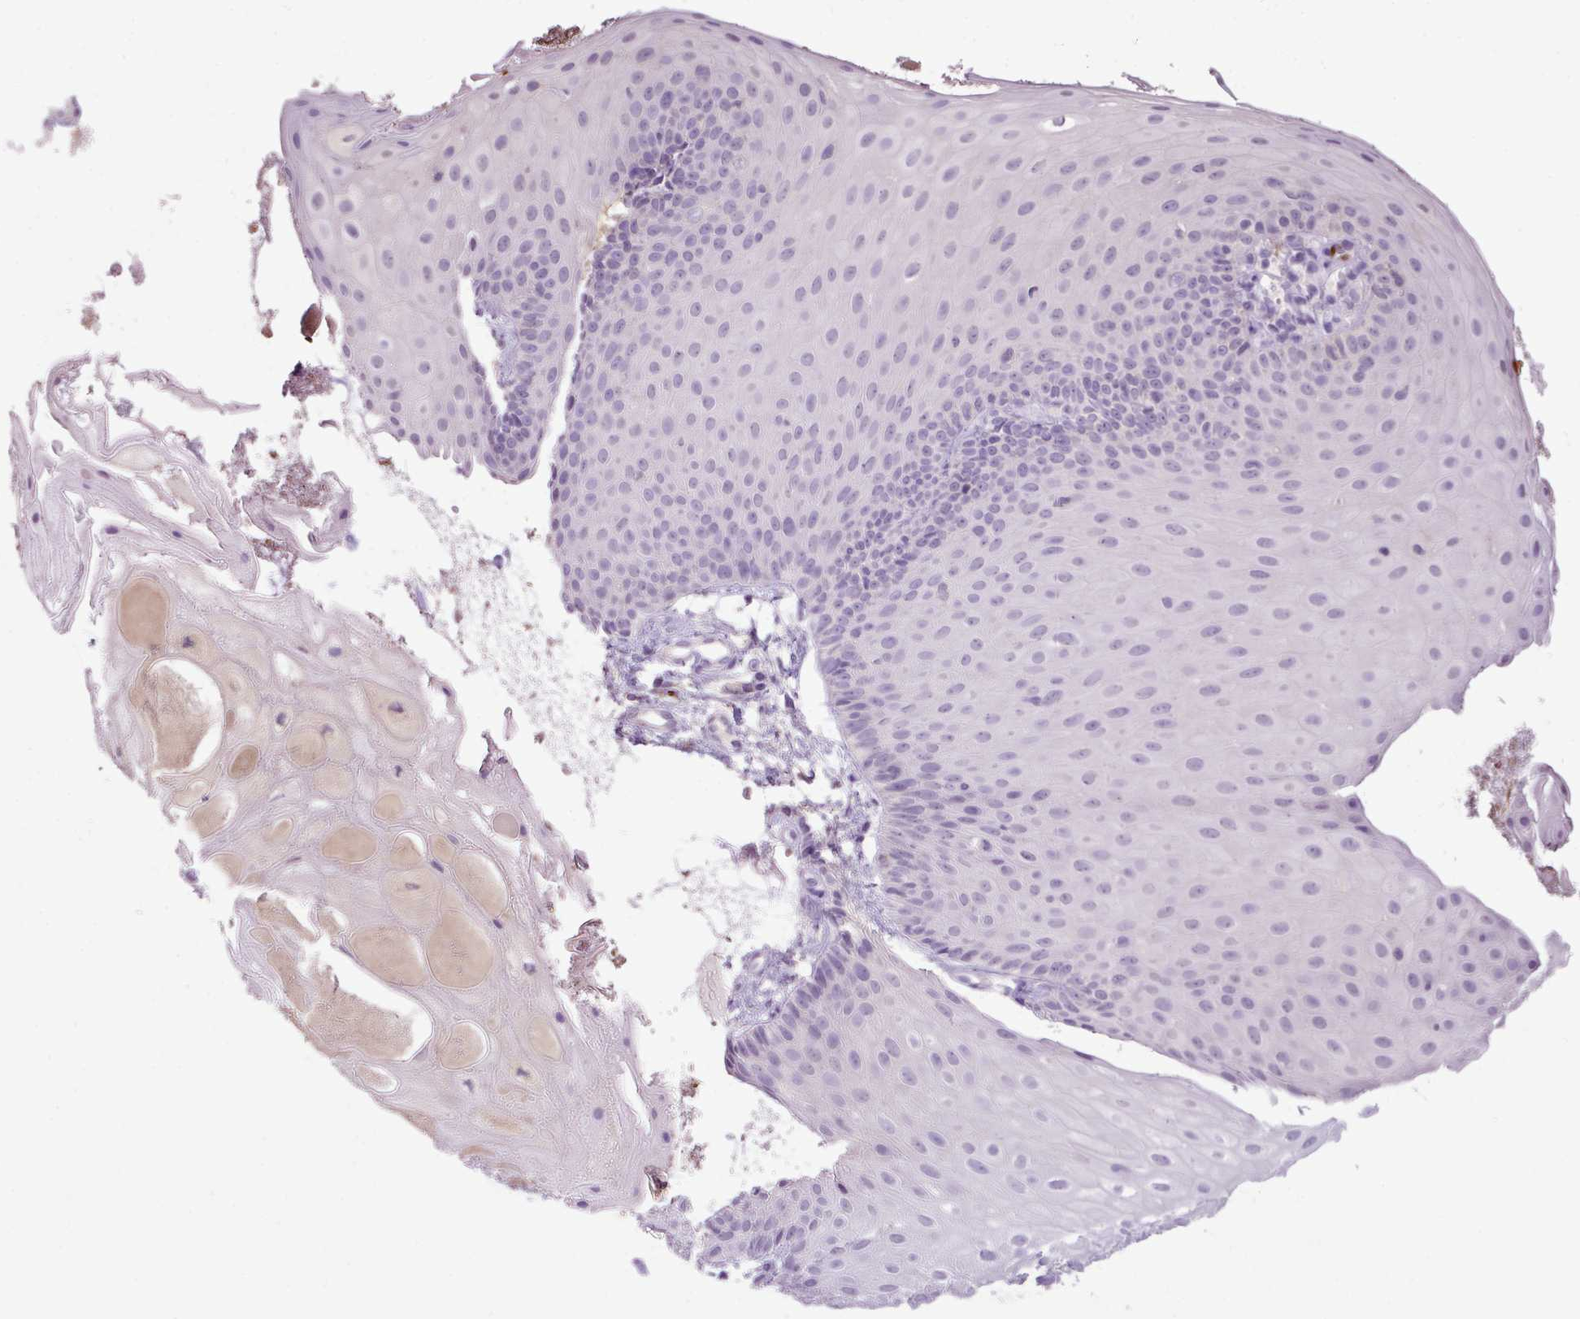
{"staining": {"intensity": "negative", "quantity": "none", "location": "none"}, "tissue": "skin", "cell_type": "Epidermal cells", "image_type": "normal", "snomed": [{"axis": "morphology", "description": "Normal tissue, NOS"}, {"axis": "topography", "description": "Anal"}], "caption": "High power microscopy photomicrograph of an immunohistochemistry photomicrograph of benign skin, revealing no significant staining in epidermal cells. Nuclei are stained in blue.", "gene": "HTR3E", "patient": {"sex": "male", "age": 80}}